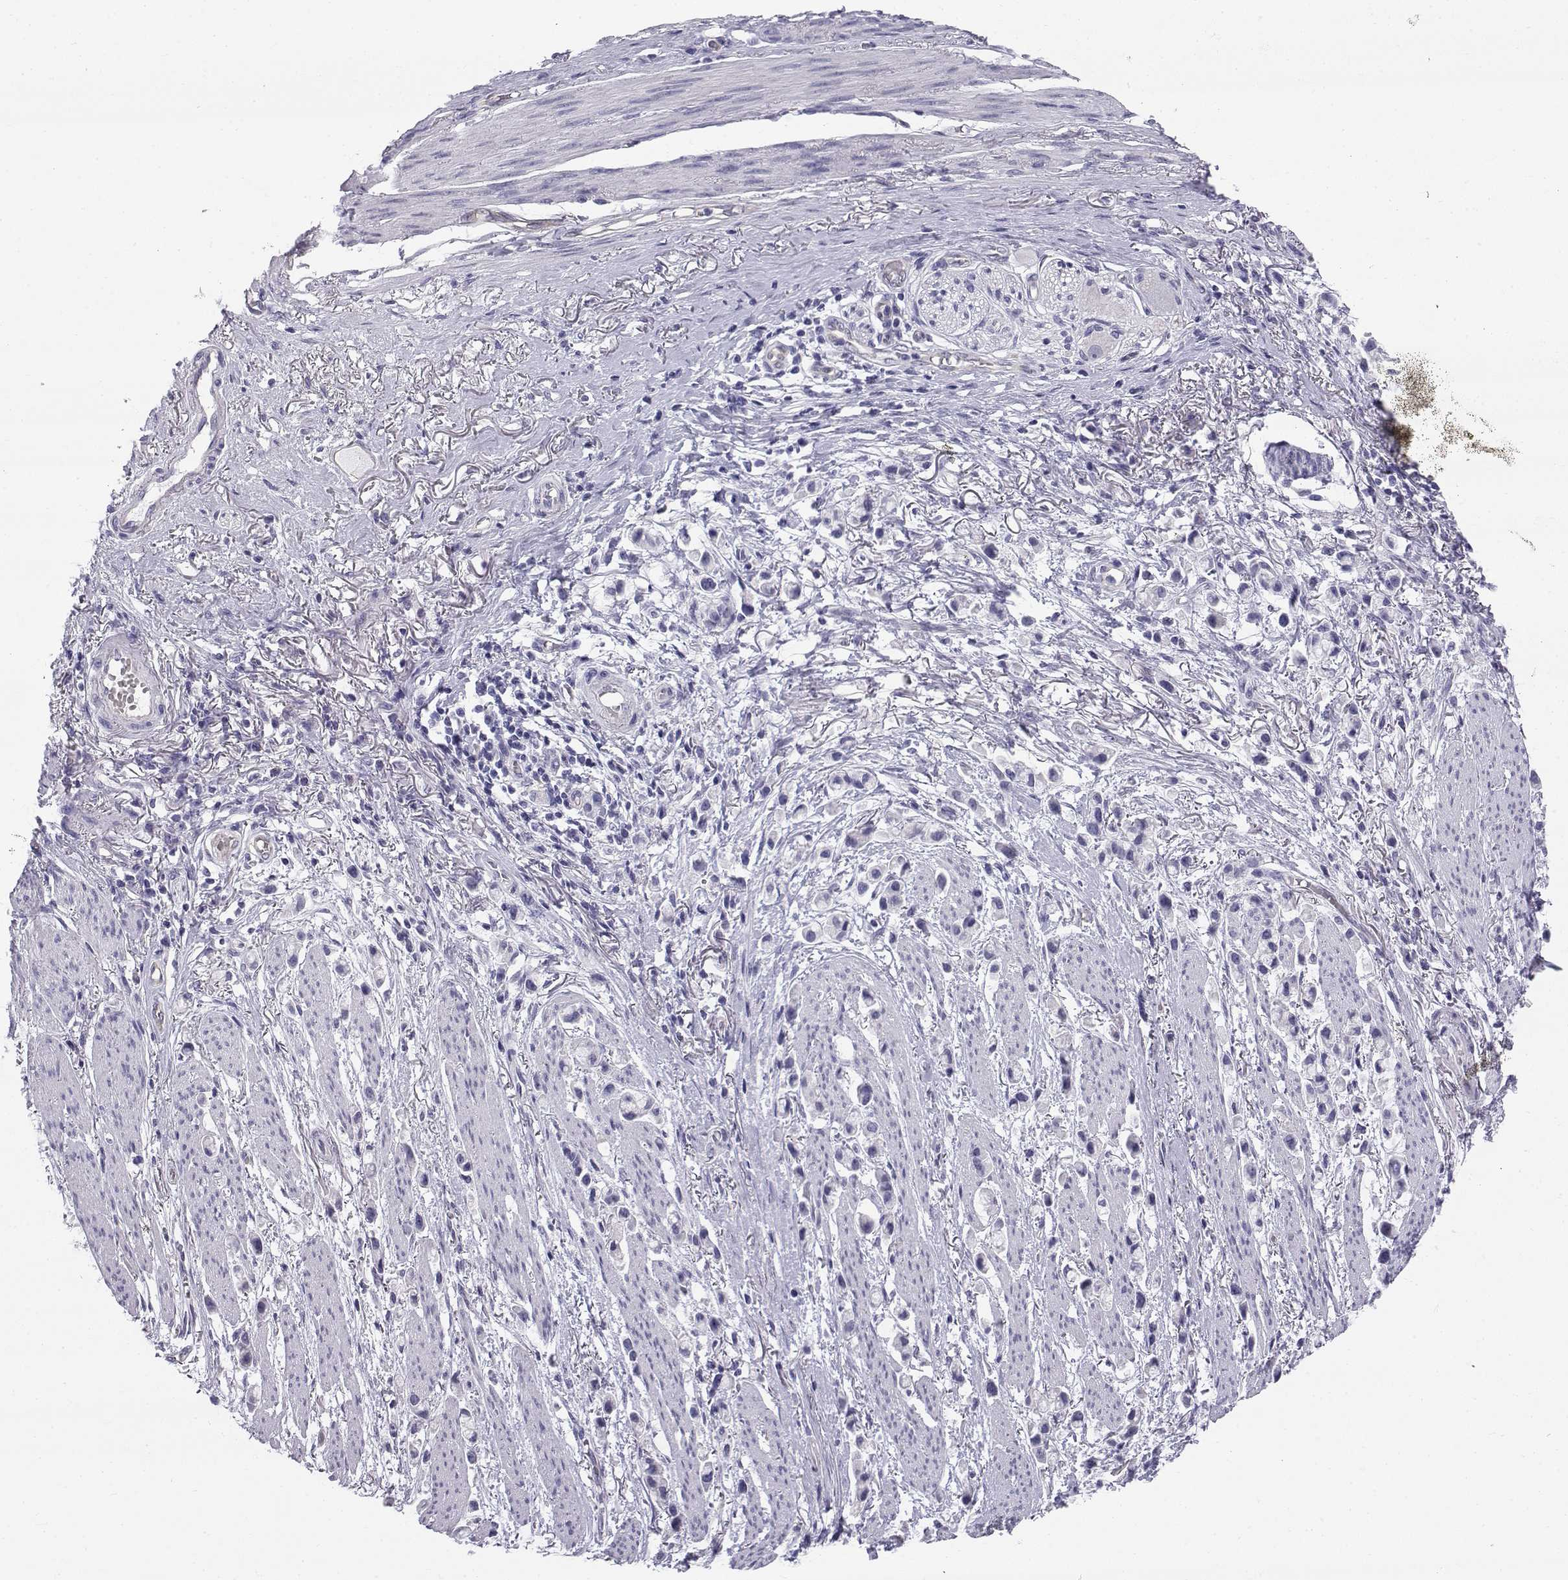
{"staining": {"intensity": "negative", "quantity": "none", "location": "none"}, "tissue": "stomach cancer", "cell_type": "Tumor cells", "image_type": "cancer", "snomed": [{"axis": "morphology", "description": "Adenocarcinoma, NOS"}, {"axis": "topography", "description": "Stomach"}], "caption": "This photomicrograph is of stomach cancer (adenocarcinoma) stained with immunohistochemistry (IHC) to label a protein in brown with the nuclei are counter-stained blue. There is no staining in tumor cells.", "gene": "RNASE12", "patient": {"sex": "female", "age": 81}}